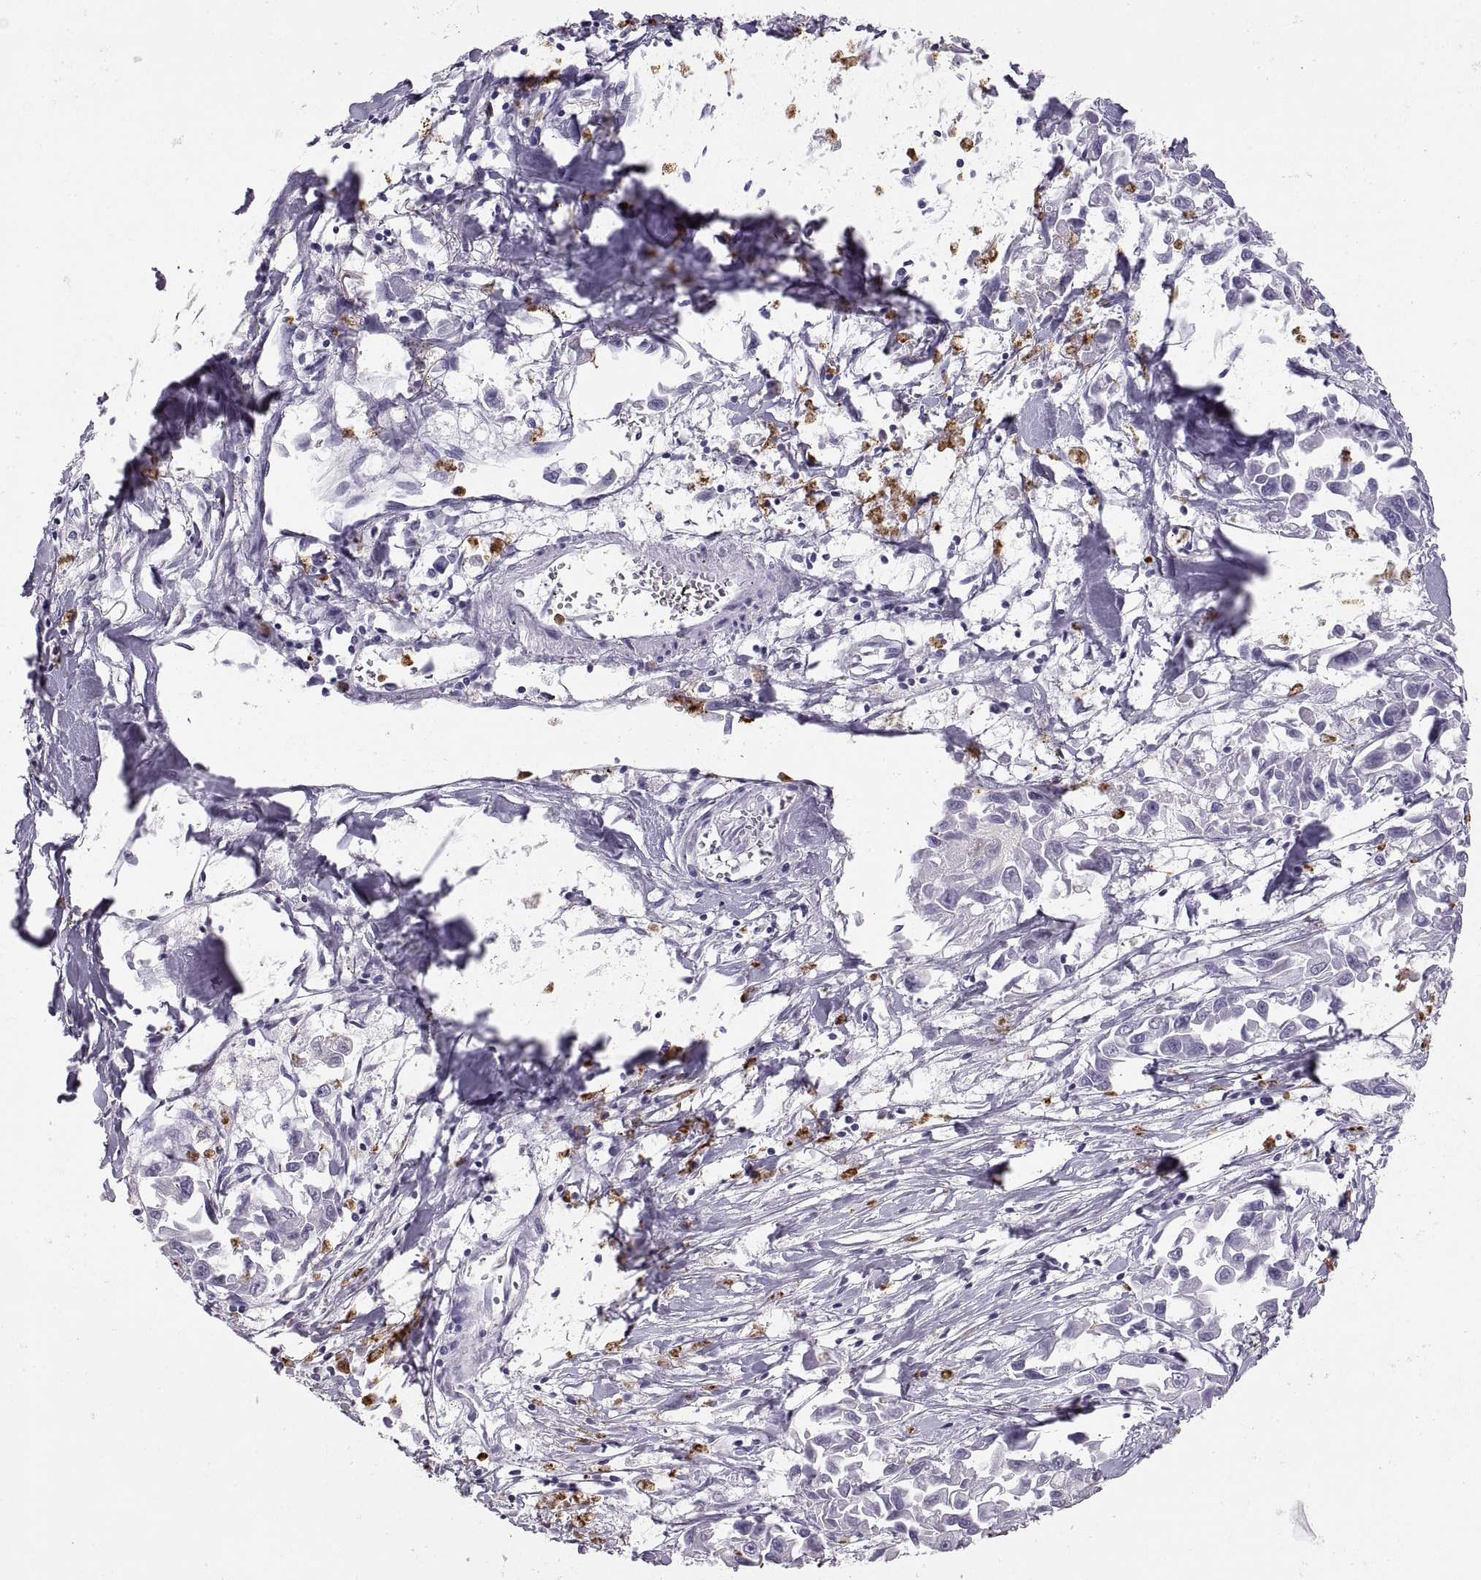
{"staining": {"intensity": "negative", "quantity": "none", "location": "none"}, "tissue": "pancreatic cancer", "cell_type": "Tumor cells", "image_type": "cancer", "snomed": [{"axis": "morphology", "description": "Adenocarcinoma, NOS"}, {"axis": "topography", "description": "Pancreas"}], "caption": "This is an immunohistochemistry (IHC) micrograph of human adenocarcinoma (pancreatic). There is no expression in tumor cells.", "gene": "MILR1", "patient": {"sex": "female", "age": 83}}